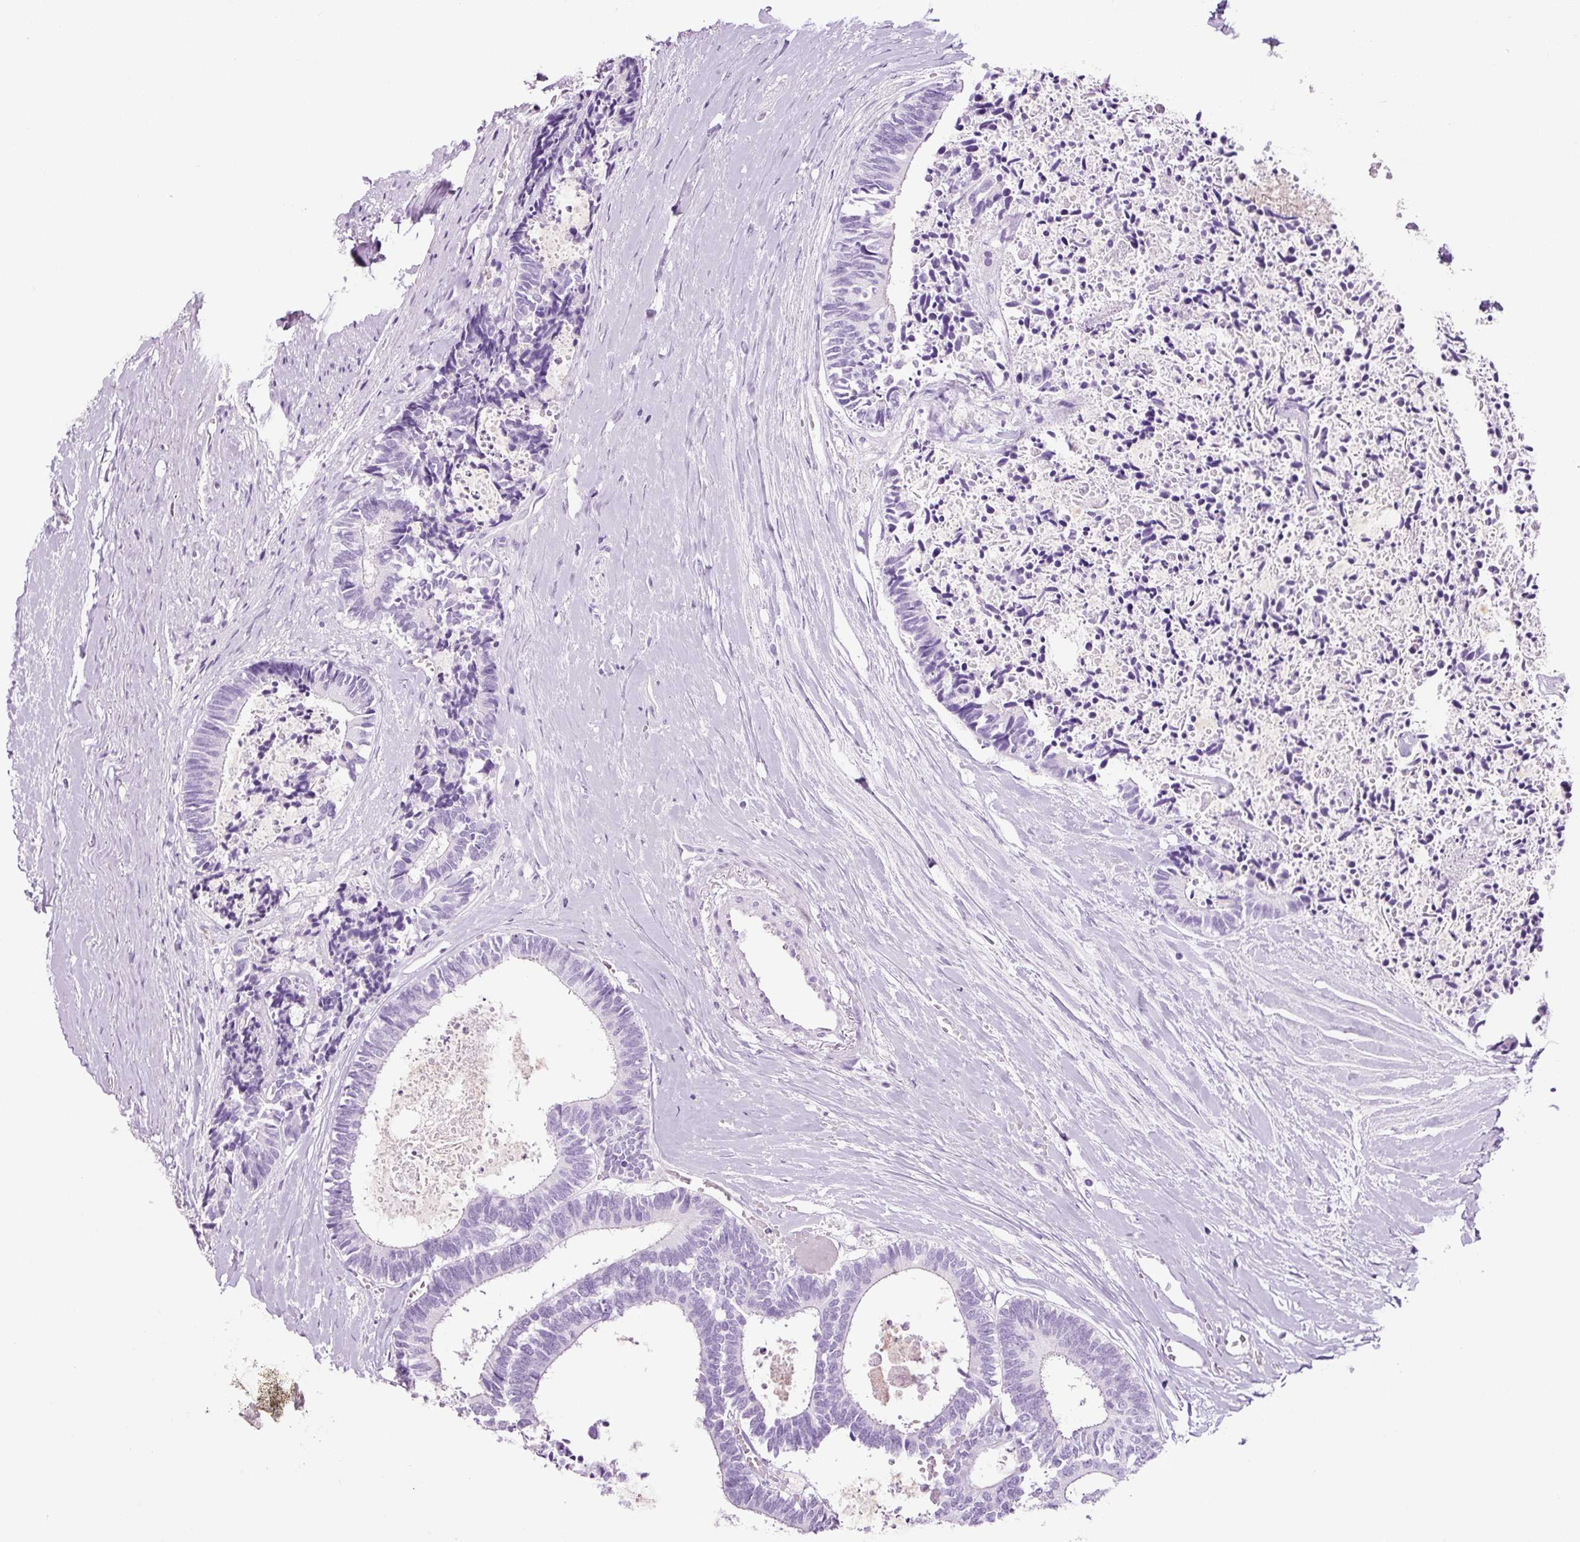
{"staining": {"intensity": "negative", "quantity": "none", "location": "none"}, "tissue": "colorectal cancer", "cell_type": "Tumor cells", "image_type": "cancer", "snomed": [{"axis": "morphology", "description": "Adenocarcinoma, NOS"}, {"axis": "topography", "description": "Colon"}, {"axis": "topography", "description": "Rectum"}], "caption": "Immunohistochemistry of human colorectal cancer reveals no positivity in tumor cells.", "gene": "ADSS1", "patient": {"sex": "male", "age": 57}}